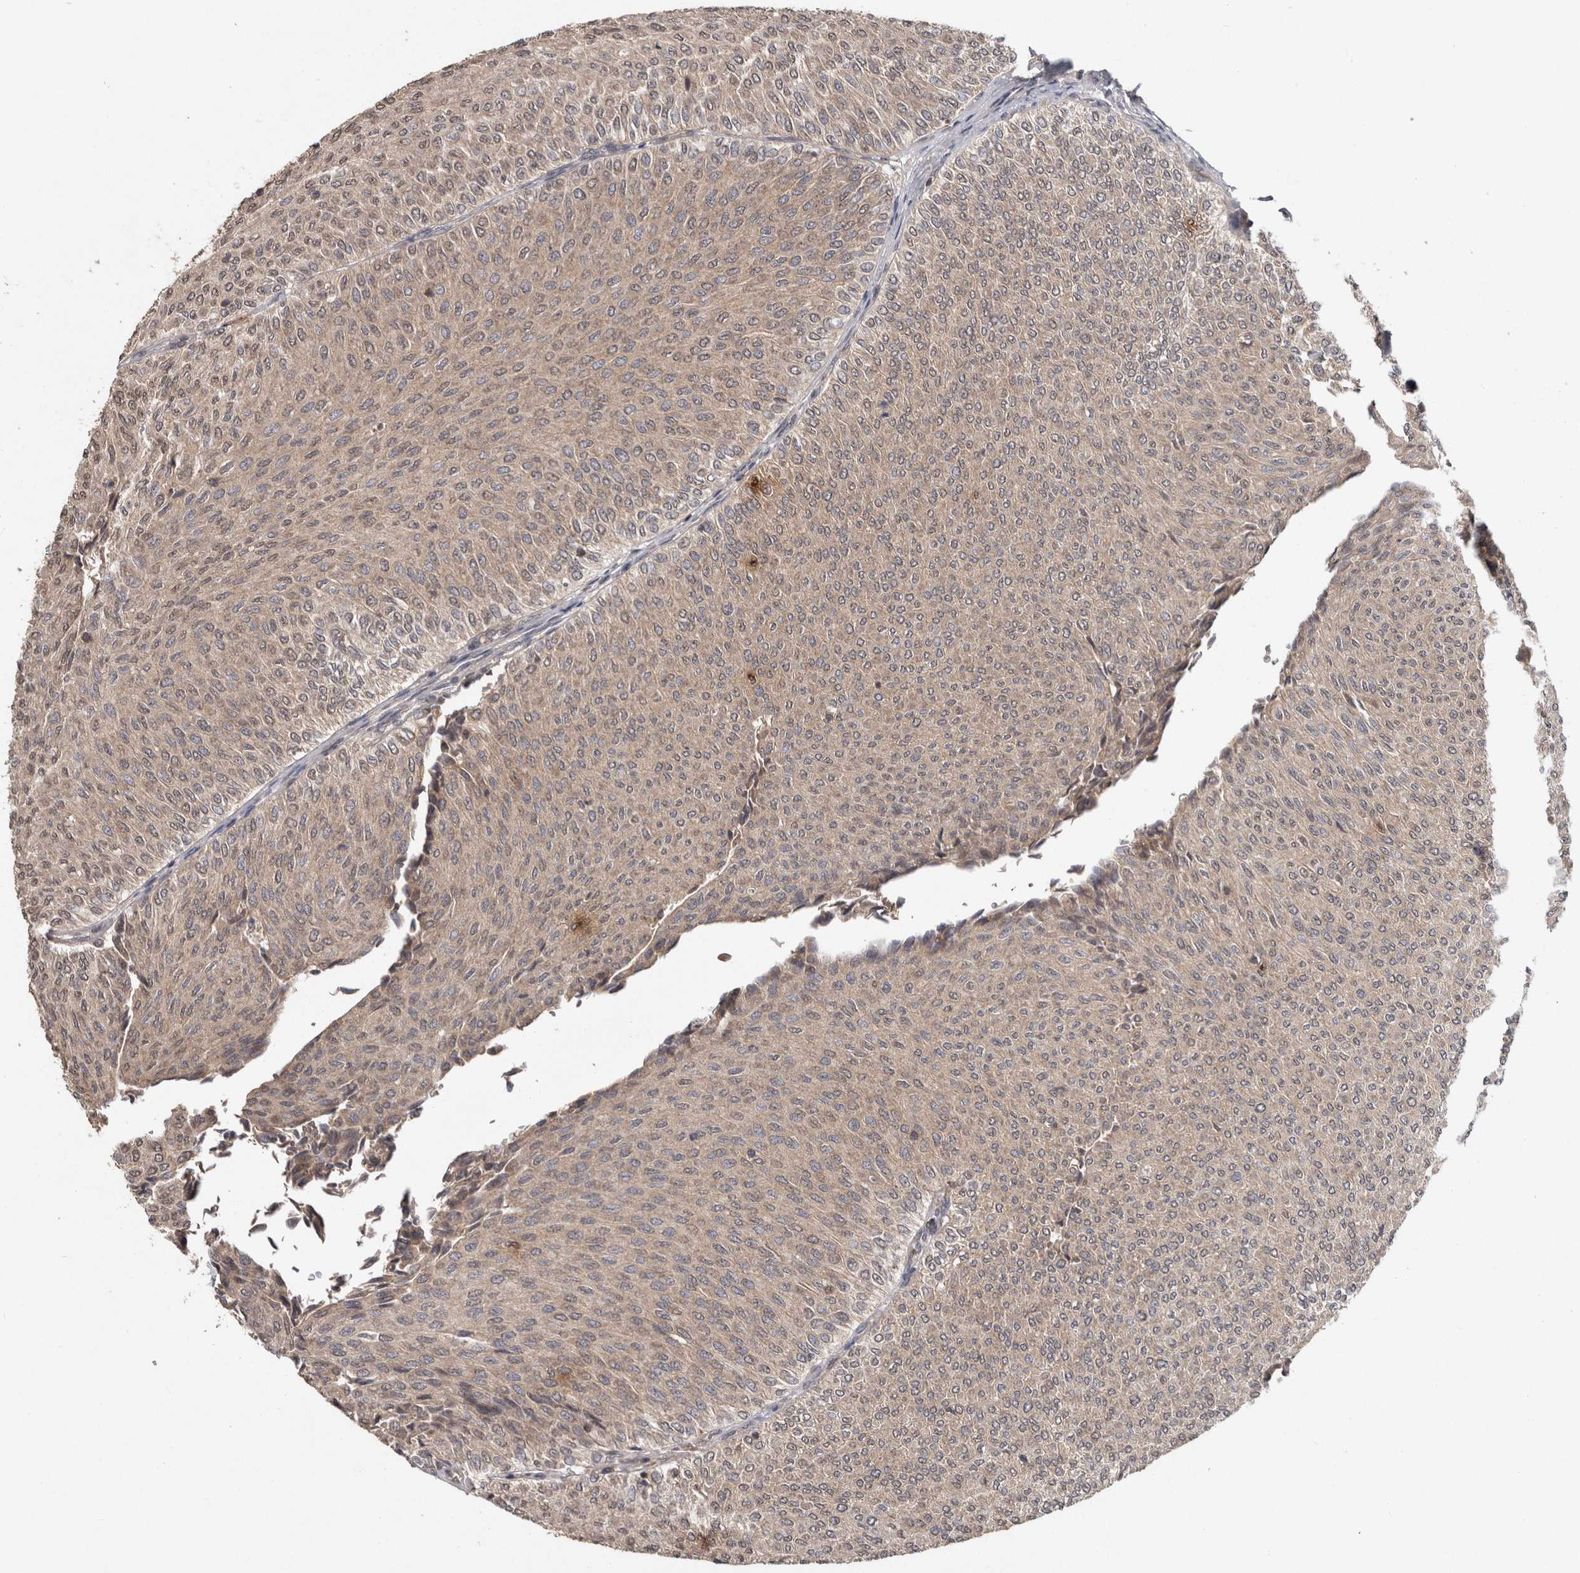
{"staining": {"intensity": "weak", "quantity": ">75%", "location": "cytoplasmic/membranous"}, "tissue": "urothelial cancer", "cell_type": "Tumor cells", "image_type": "cancer", "snomed": [{"axis": "morphology", "description": "Urothelial carcinoma, Low grade"}, {"axis": "topography", "description": "Urinary bladder"}], "caption": "Immunohistochemical staining of human urothelial carcinoma (low-grade) reveals low levels of weak cytoplasmic/membranous protein positivity in approximately >75% of tumor cells.", "gene": "HMOX2", "patient": {"sex": "male", "age": 78}}